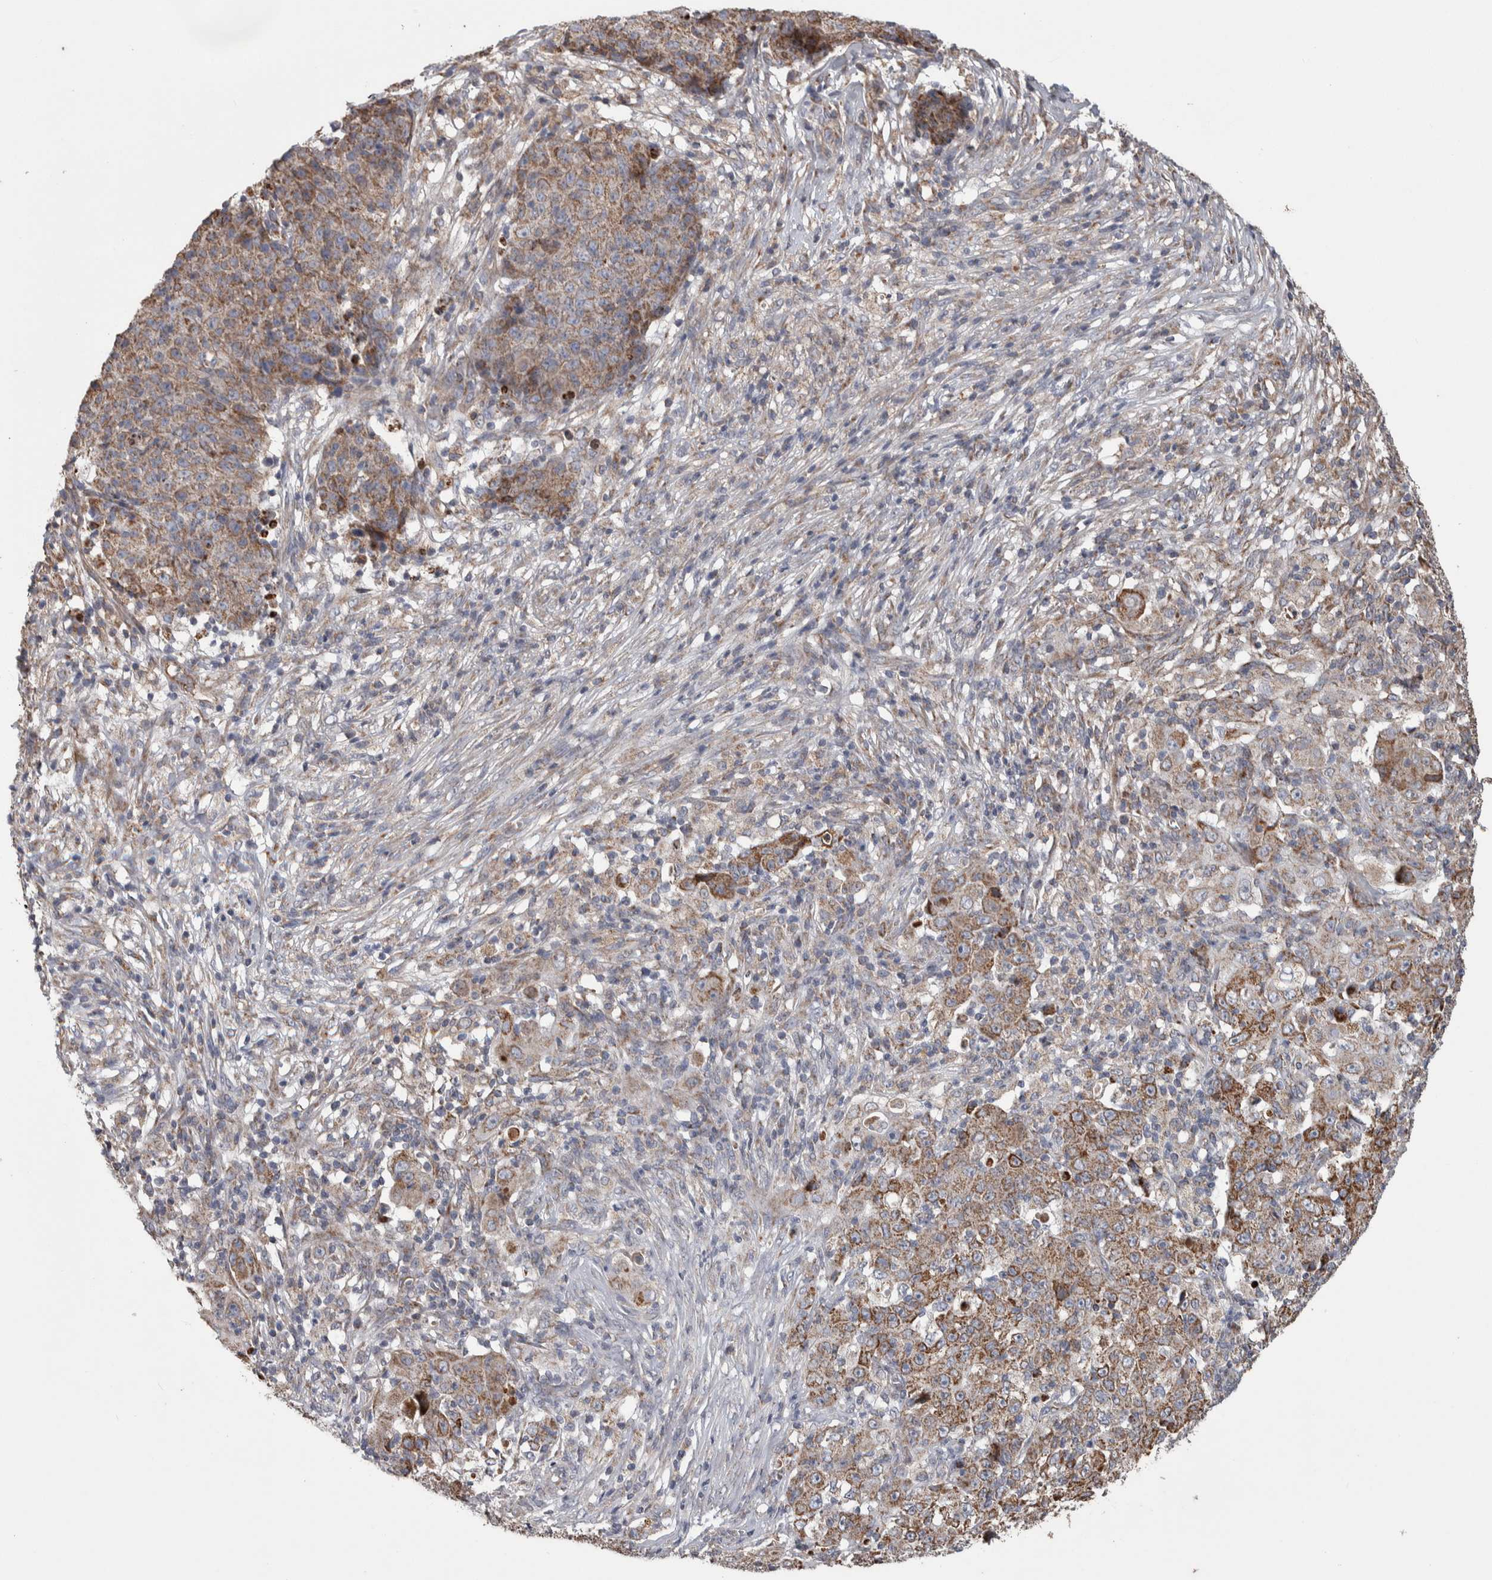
{"staining": {"intensity": "moderate", "quantity": ">75%", "location": "cytoplasmic/membranous"}, "tissue": "ovarian cancer", "cell_type": "Tumor cells", "image_type": "cancer", "snomed": [{"axis": "morphology", "description": "Carcinoma, endometroid"}, {"axis": "topography", "description": "Ovary"}], "caption": "Ovarian cancer stained for a protein displays moderate cytoplasmic/membranous positivity in tumor cells.", "gene": "SCO1", "patient": {"sex": "female", "age": 42}}